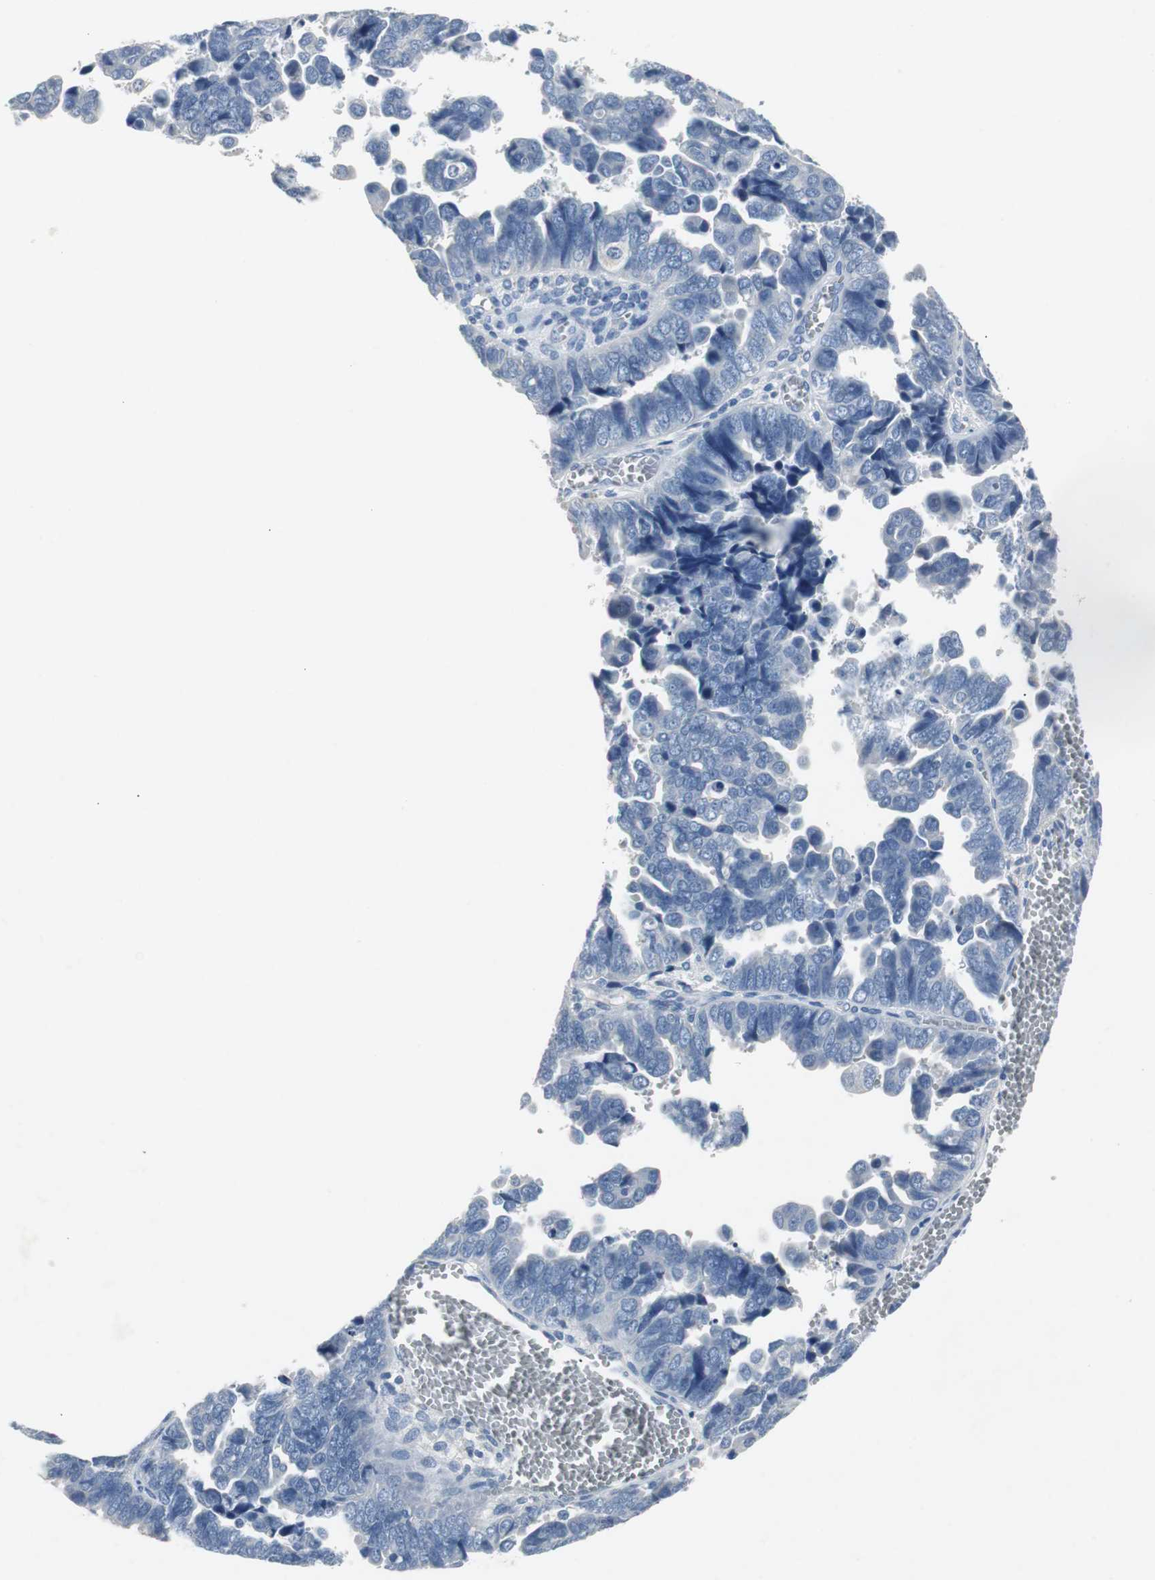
{"staining": {"intensity": "negative", "quantity": "none", "location": "none"}, "tissue": "endometrial cancer", "cell_type": "Tumor cells", "image_type": "cancer", "snomed": [{"axis": "morphology", "description": "Adenocarcinoma, NOS"}, {"axis": "topography", "description": "Endometrium"}], "caption": "Tumor cells show no significant protein positivity in endometrial adenocarcinoma.", "gene": "LRP2", "patient": {"sex": "female", "age": 75}}